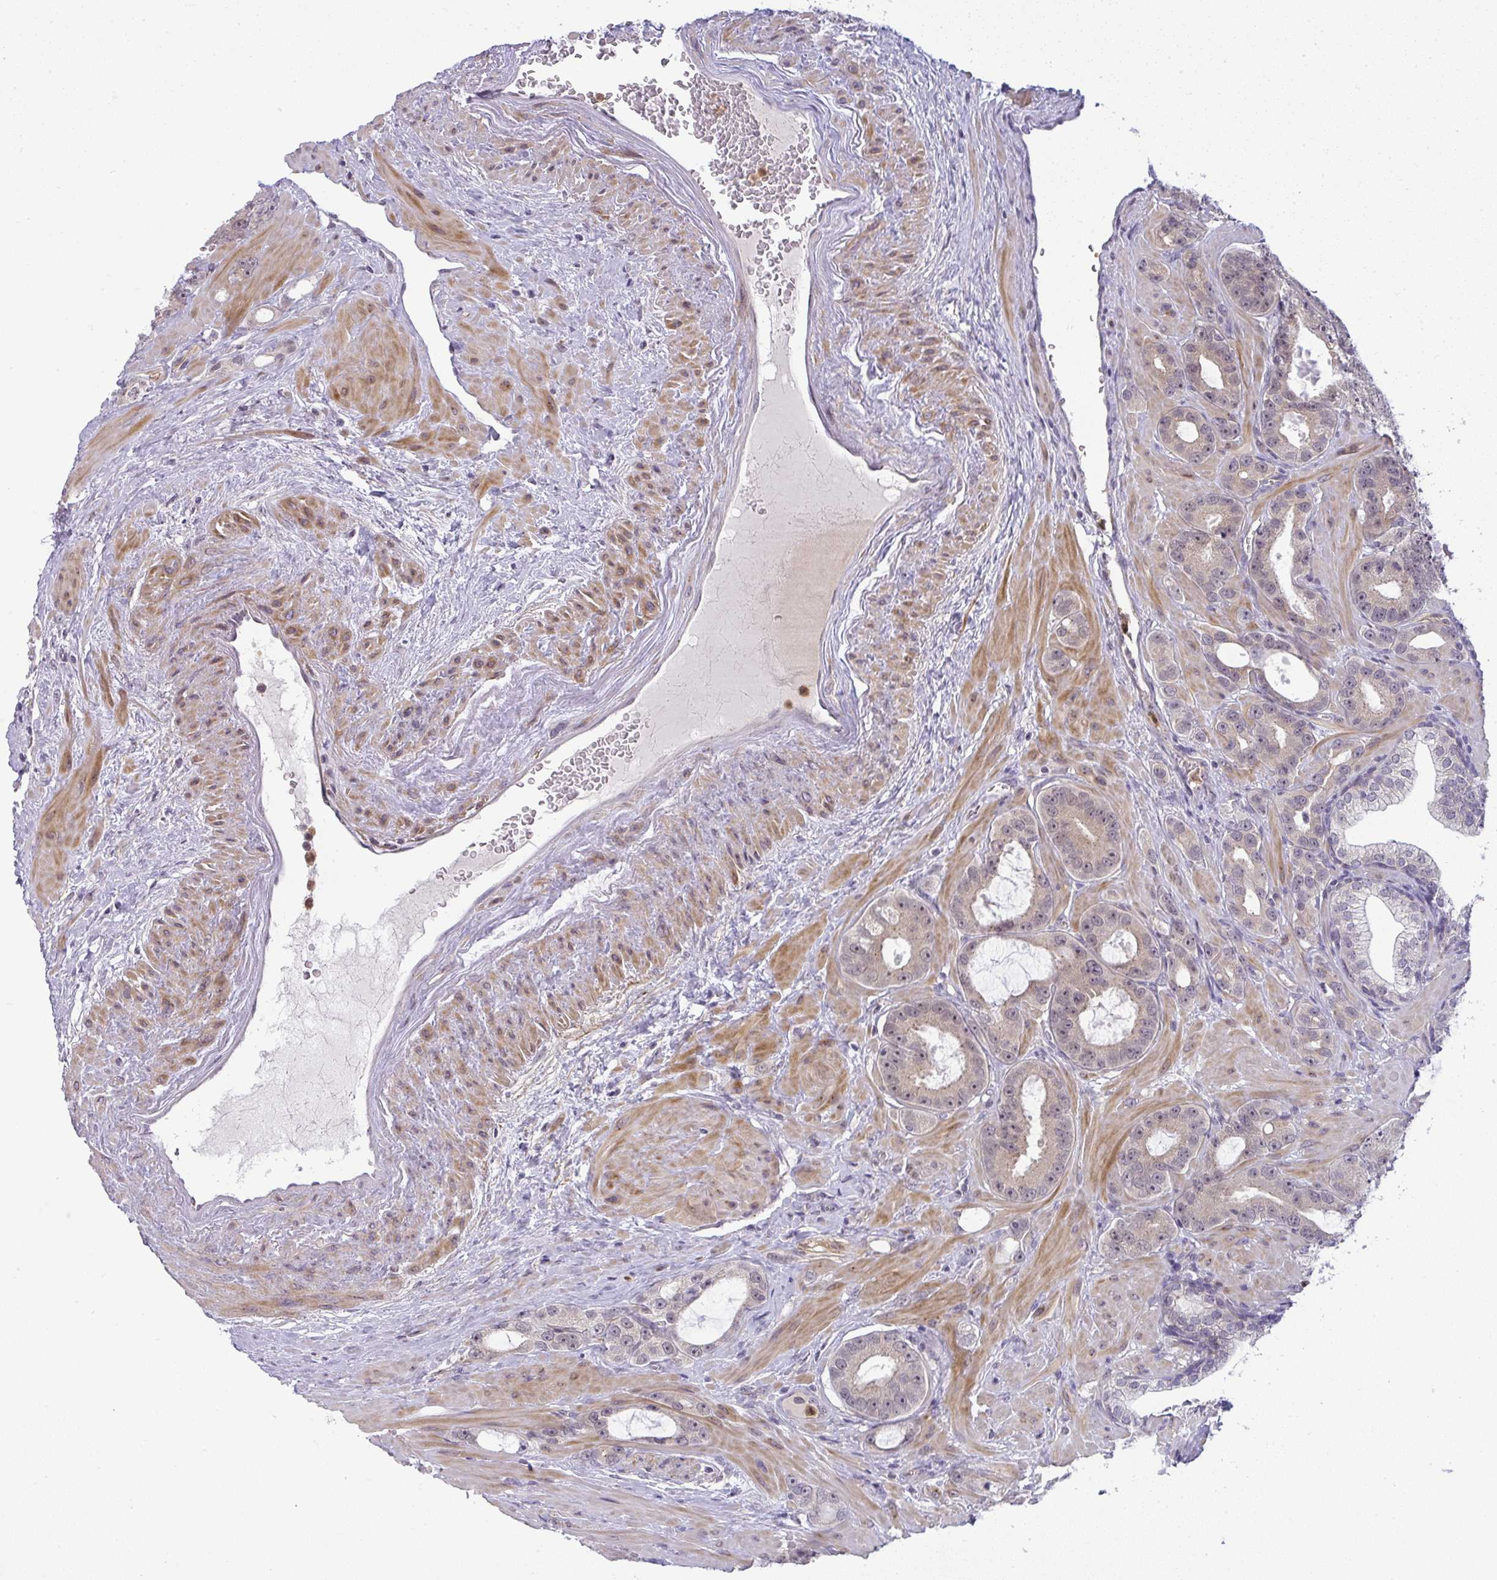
{"staining": {"intensity": "weak", "quantity": ">75%", "location": "cytoplasmic/membranous"}, "tissue": "prostate cancer", "cell_type": "Tumor cells", "image_type": "cancer", "snomed": [{"axis": "morphology", "description": "Adenocarcinoma, High grade"}, {"axis": "topography", "description": "Prostate"}], "caption": "Immunohistochemical staining of human prostate cancer reveals low levels of weak cytoplasmic/membranous protein staining in about >75% of tumor cells.", "gene": "DZIP1", "patient": {"sex": "male", "age": 65}}